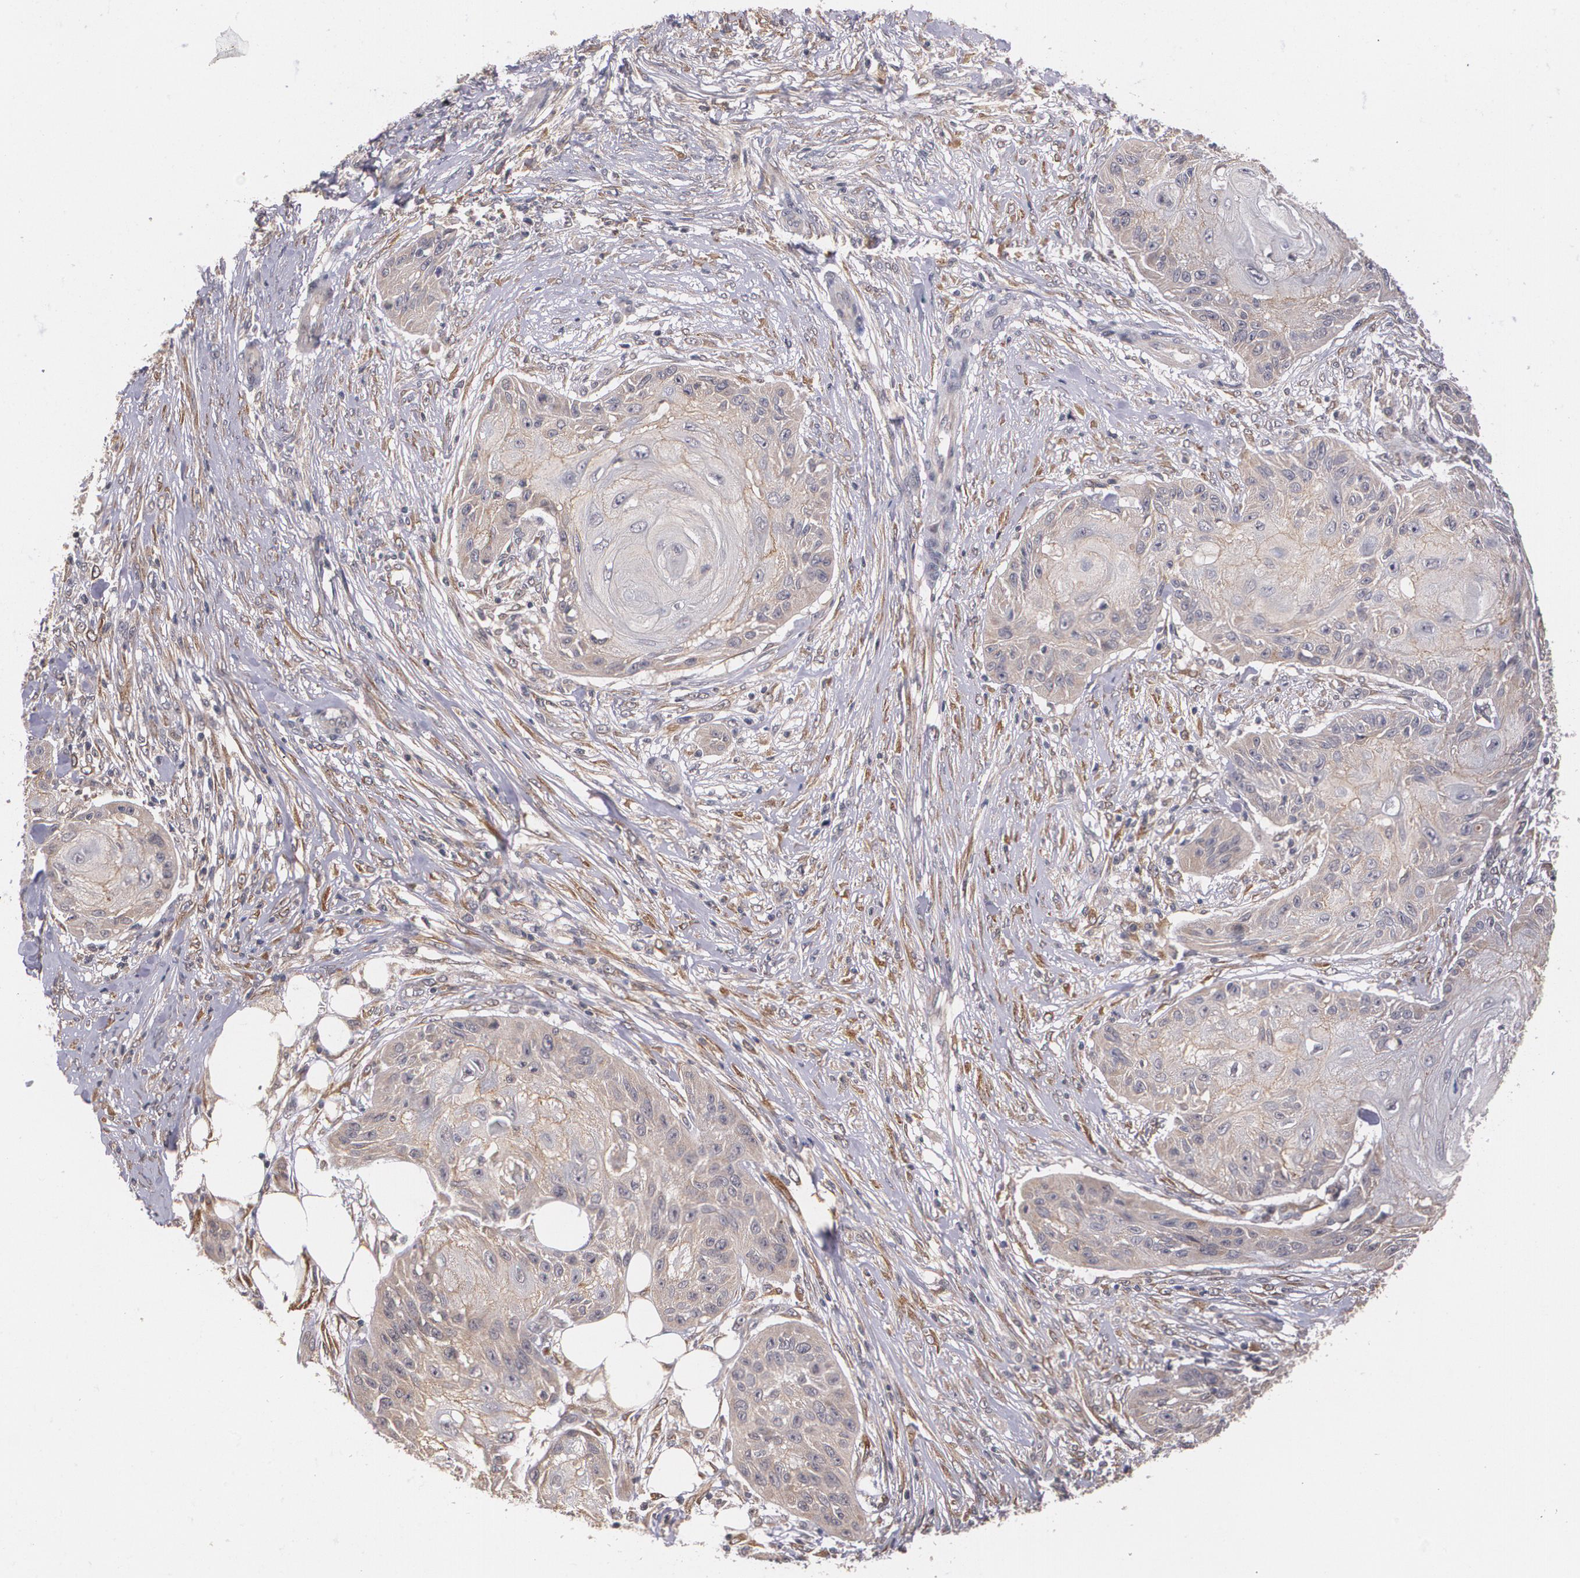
{"staining": {"intensity": "weak", "quantity": "25%-75%", "location": "cytoplasmic/membranous"}, "tissue": "skin cancer", "cell_type": "Tumor cells", "image_type": "cancer", "snomed": [{"axis": "morphology", "description": "Squamous cell carcinoma, NOS"}, {"axis": "topography", "description": "Skin"}], "caption": "Protein staining demonstrates weak cytoplasmic/membranous staining in approximately 25%-75% of tumor cells in skin cancer.", "gene": "IFNGR2", "patient": {"sex": "female", "age": 88}}